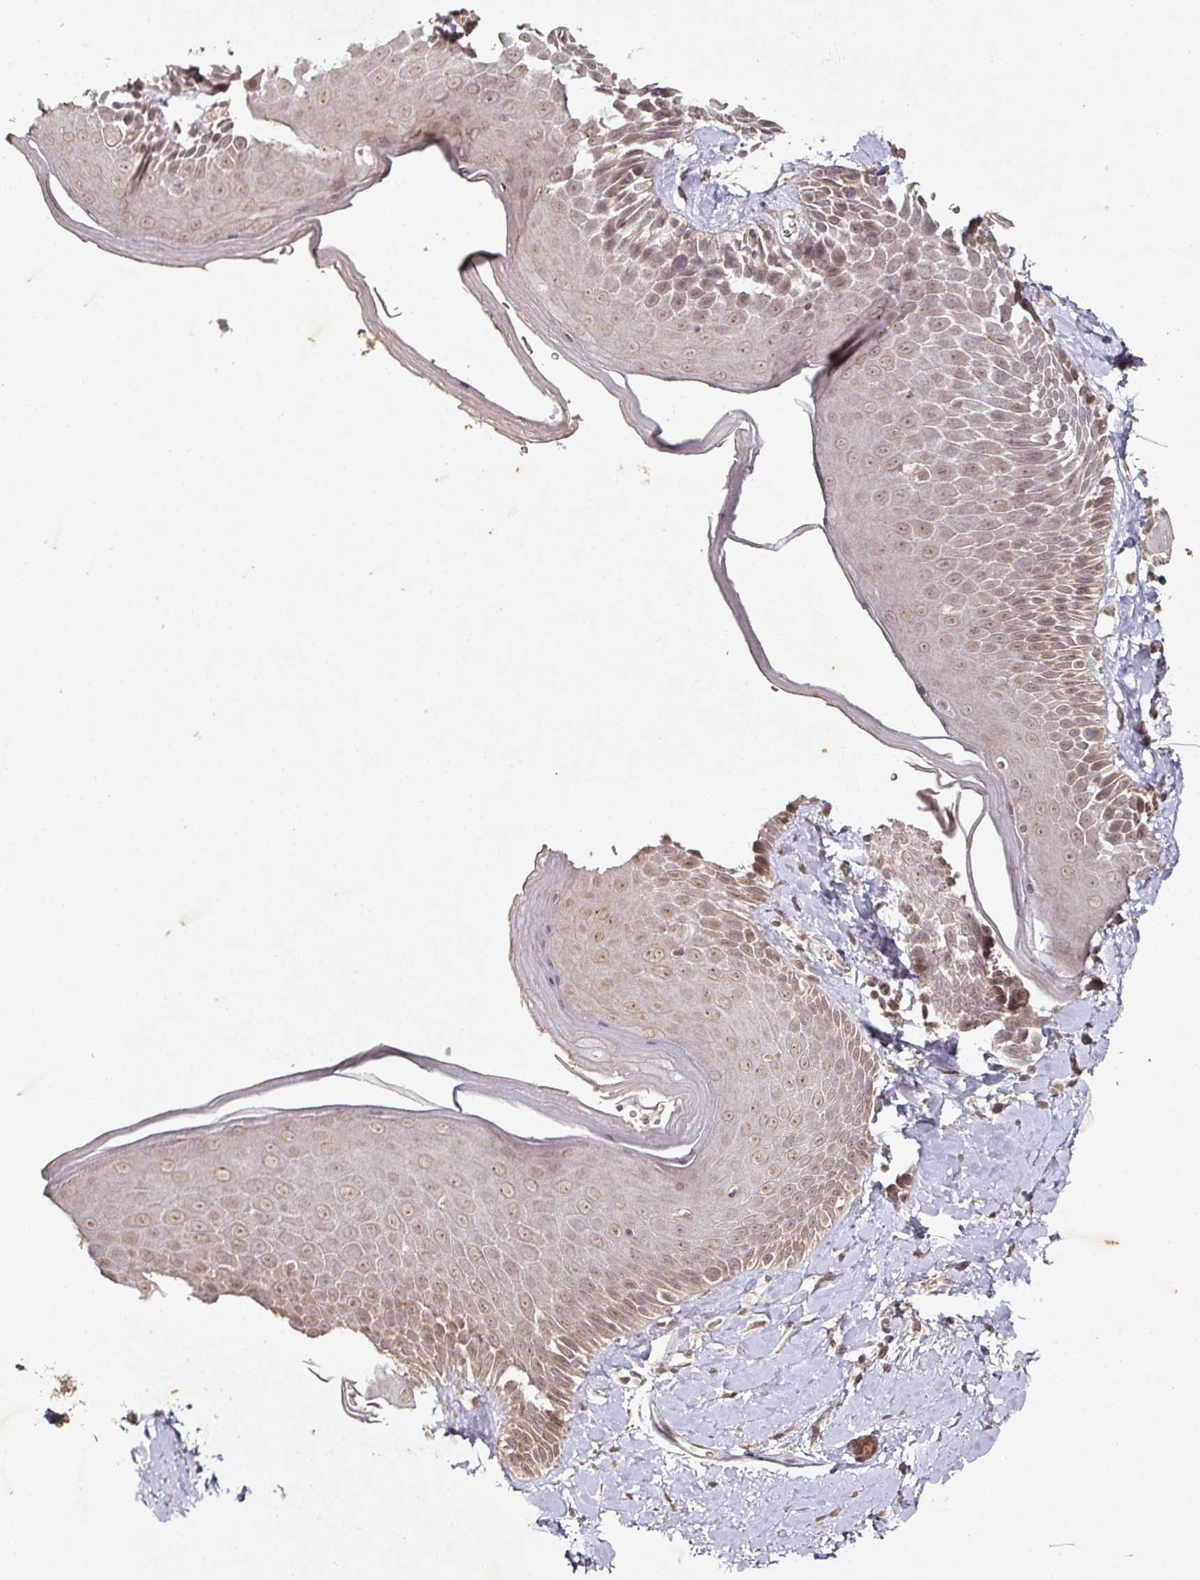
{"staining": {"intensity": "moderate", "quantity": "25%-75%", "location": "cytoplasmic/membranous,nuclear"}, "tissue": "skin", "cell_type": "Epidermal cells", "image_type": "normal", "snomed": [{"axis": "morphology", "description": "Normal tissue, NOS"}, {"axis": "topography", "description": "Anal"}], "caption": "DAB (3,3'-diaminobenzidine) immunohistochemical staining of unremarkable human skin shows moderate cytoplasmic/membranous,nuclear protein positivity in about 25%-75% of epidermal cells.", "gene": "CAPN5", "patient": {"sex": "male", "age": 69}}